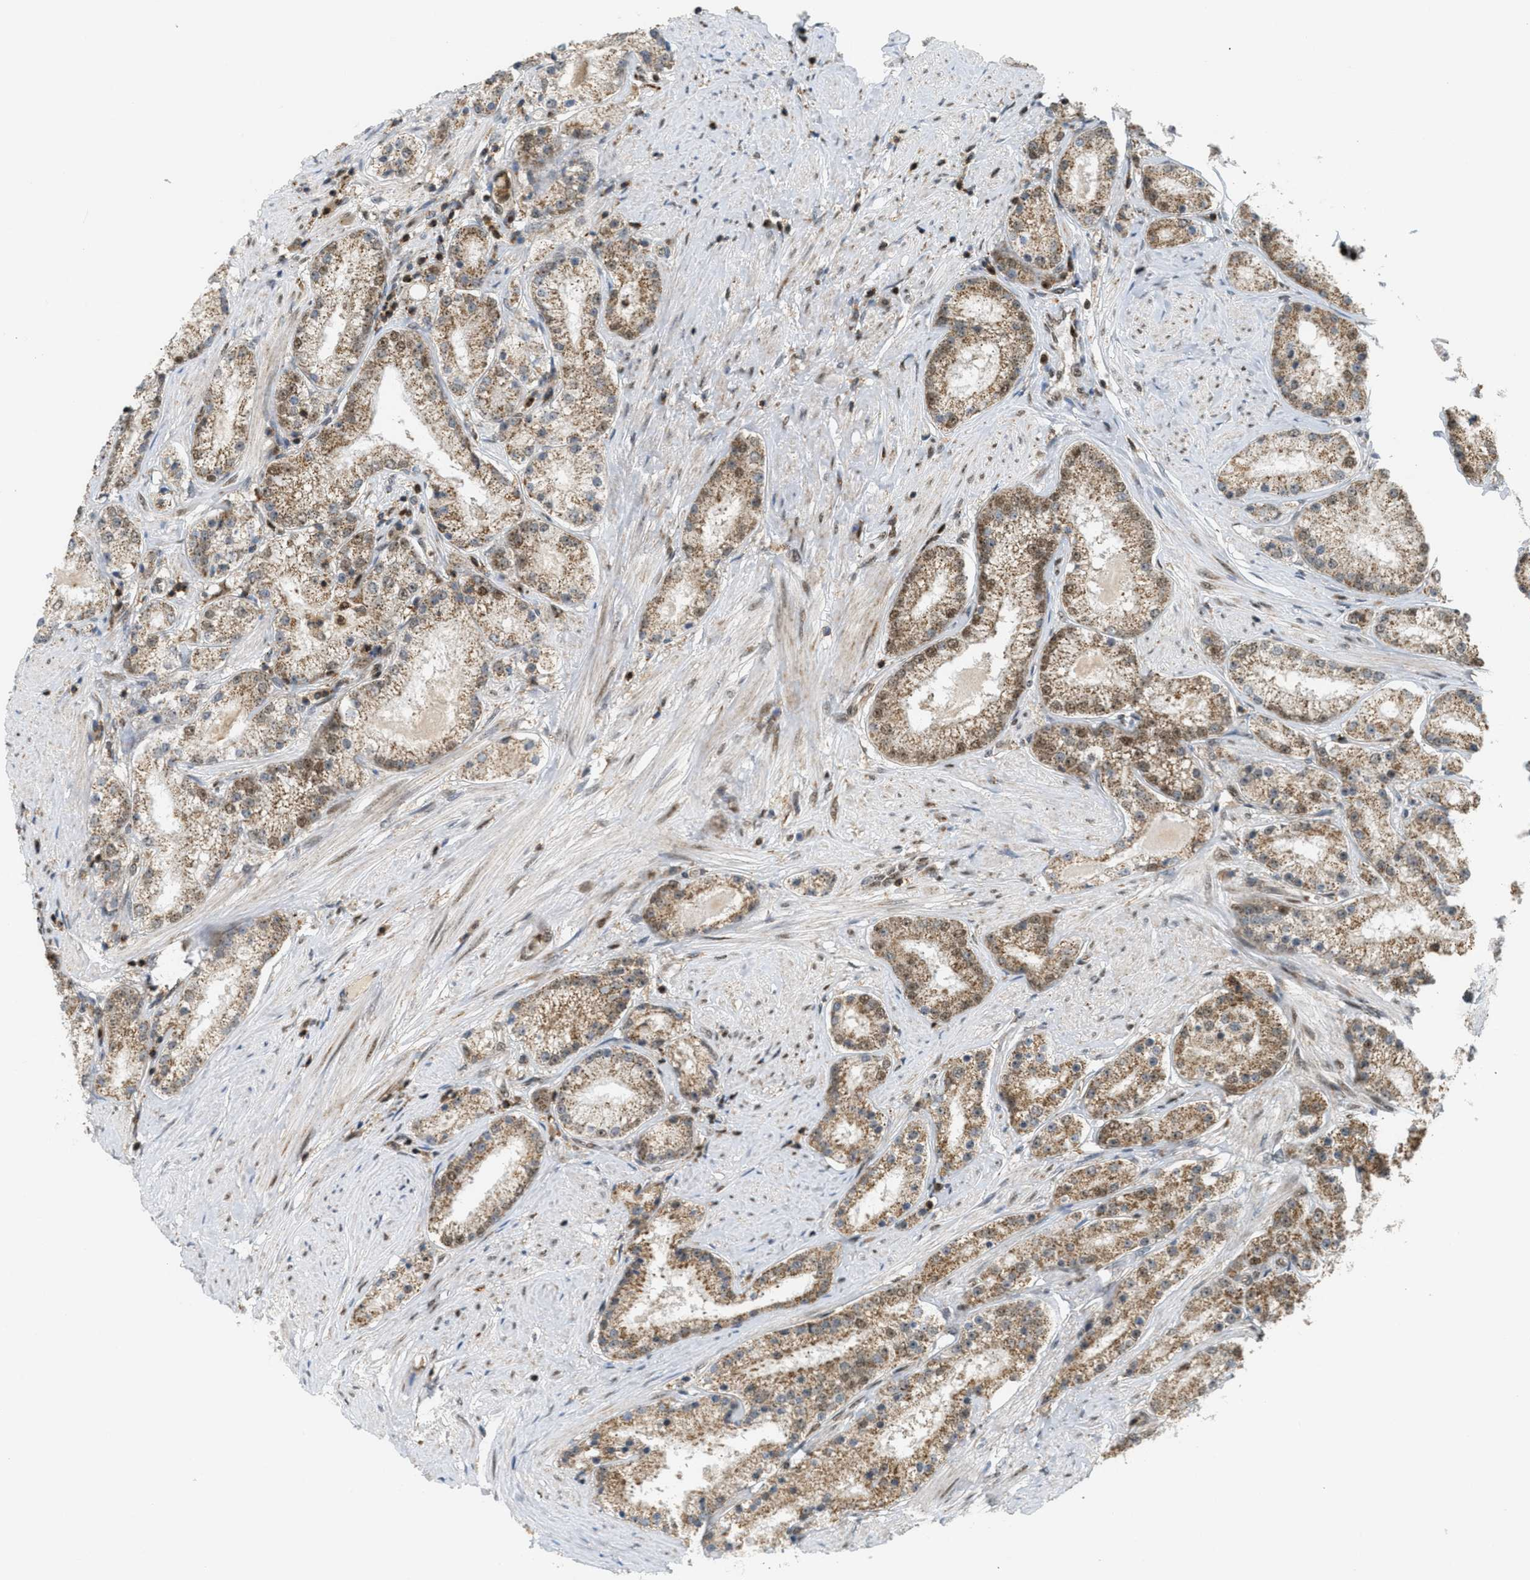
{"staining": {"intensity": "moderate", "quantity": ">75%", "location": "cytoplasmic/membranous,nuclear"}, "tissue": "prostate cancer", "cell_type": "Tumor cells", "image_type": "cancer", "snomed": [{"axis": "morphology", "description": "Adenocarcinoma, Low grade"}, {"axis": "topography", "description": "Prostate"}], "caption": "Tumor cells display moderate cytoplasmic/membranous and nuclear staining in about >75% of cells in prostate adenocarcinoma (low-grade).", "gene": "TLK1", "patient": {"sex": "male", "age": 63}}